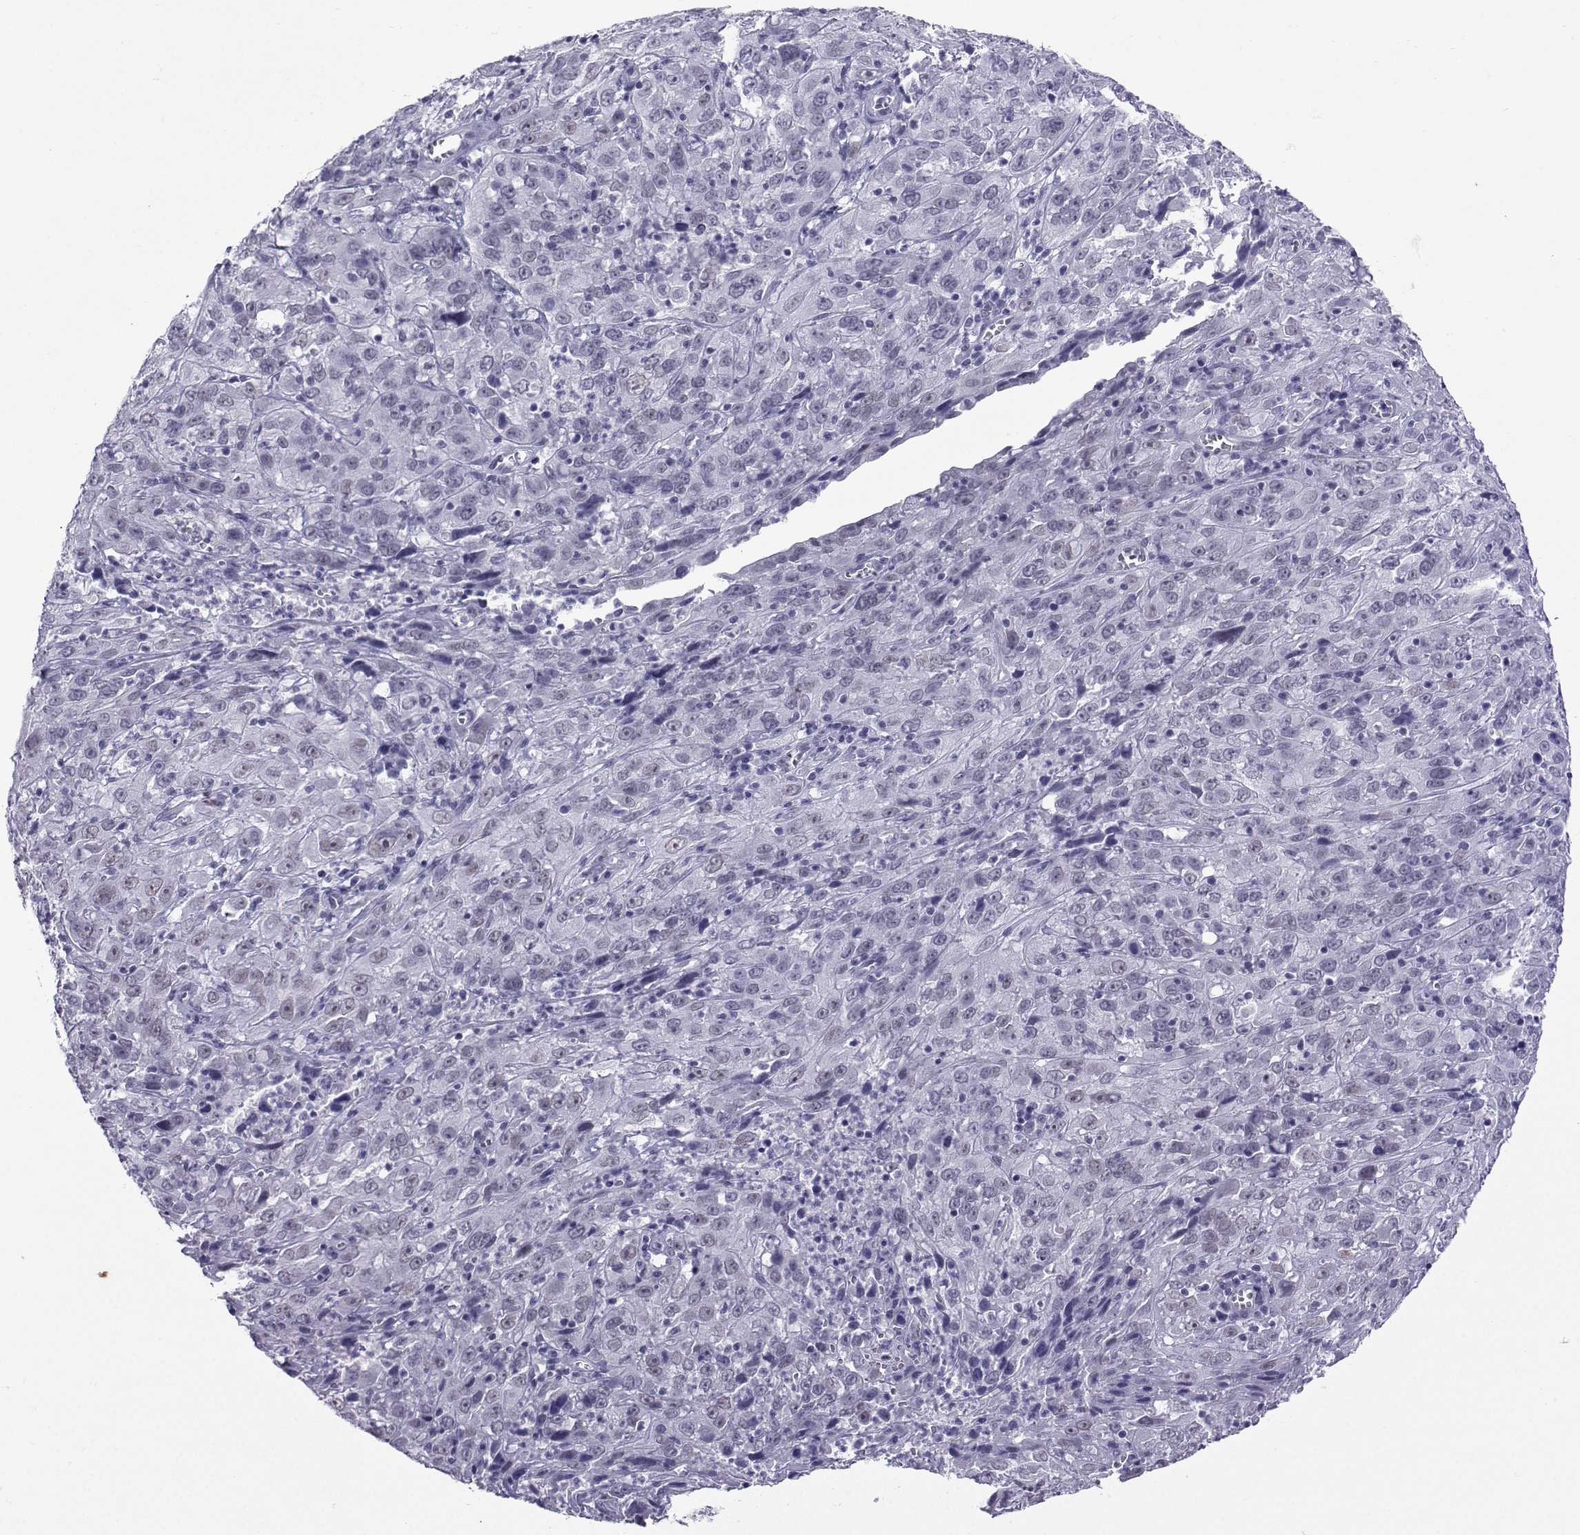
{"staining": {"intensity": "negative", "quantity": "none", "location": "none"}, "tissue": "cervical cancer", "cell_type": "Tumor cells", "image_type": "cancer", "snomed": [{"axis": "morphology", "description": "Squamous cell carcinoma, NOS"}, {"axis": "topography", "description": "Cervix"}], "caption": "Immunohistochemical staining of cervical cancer shows no significant expression in tumor cells. (DAB immunohistochemistry (IHC), high magnification).", "gene": "LORICRIN", "patient": {"sex": "female", "age": 32}}